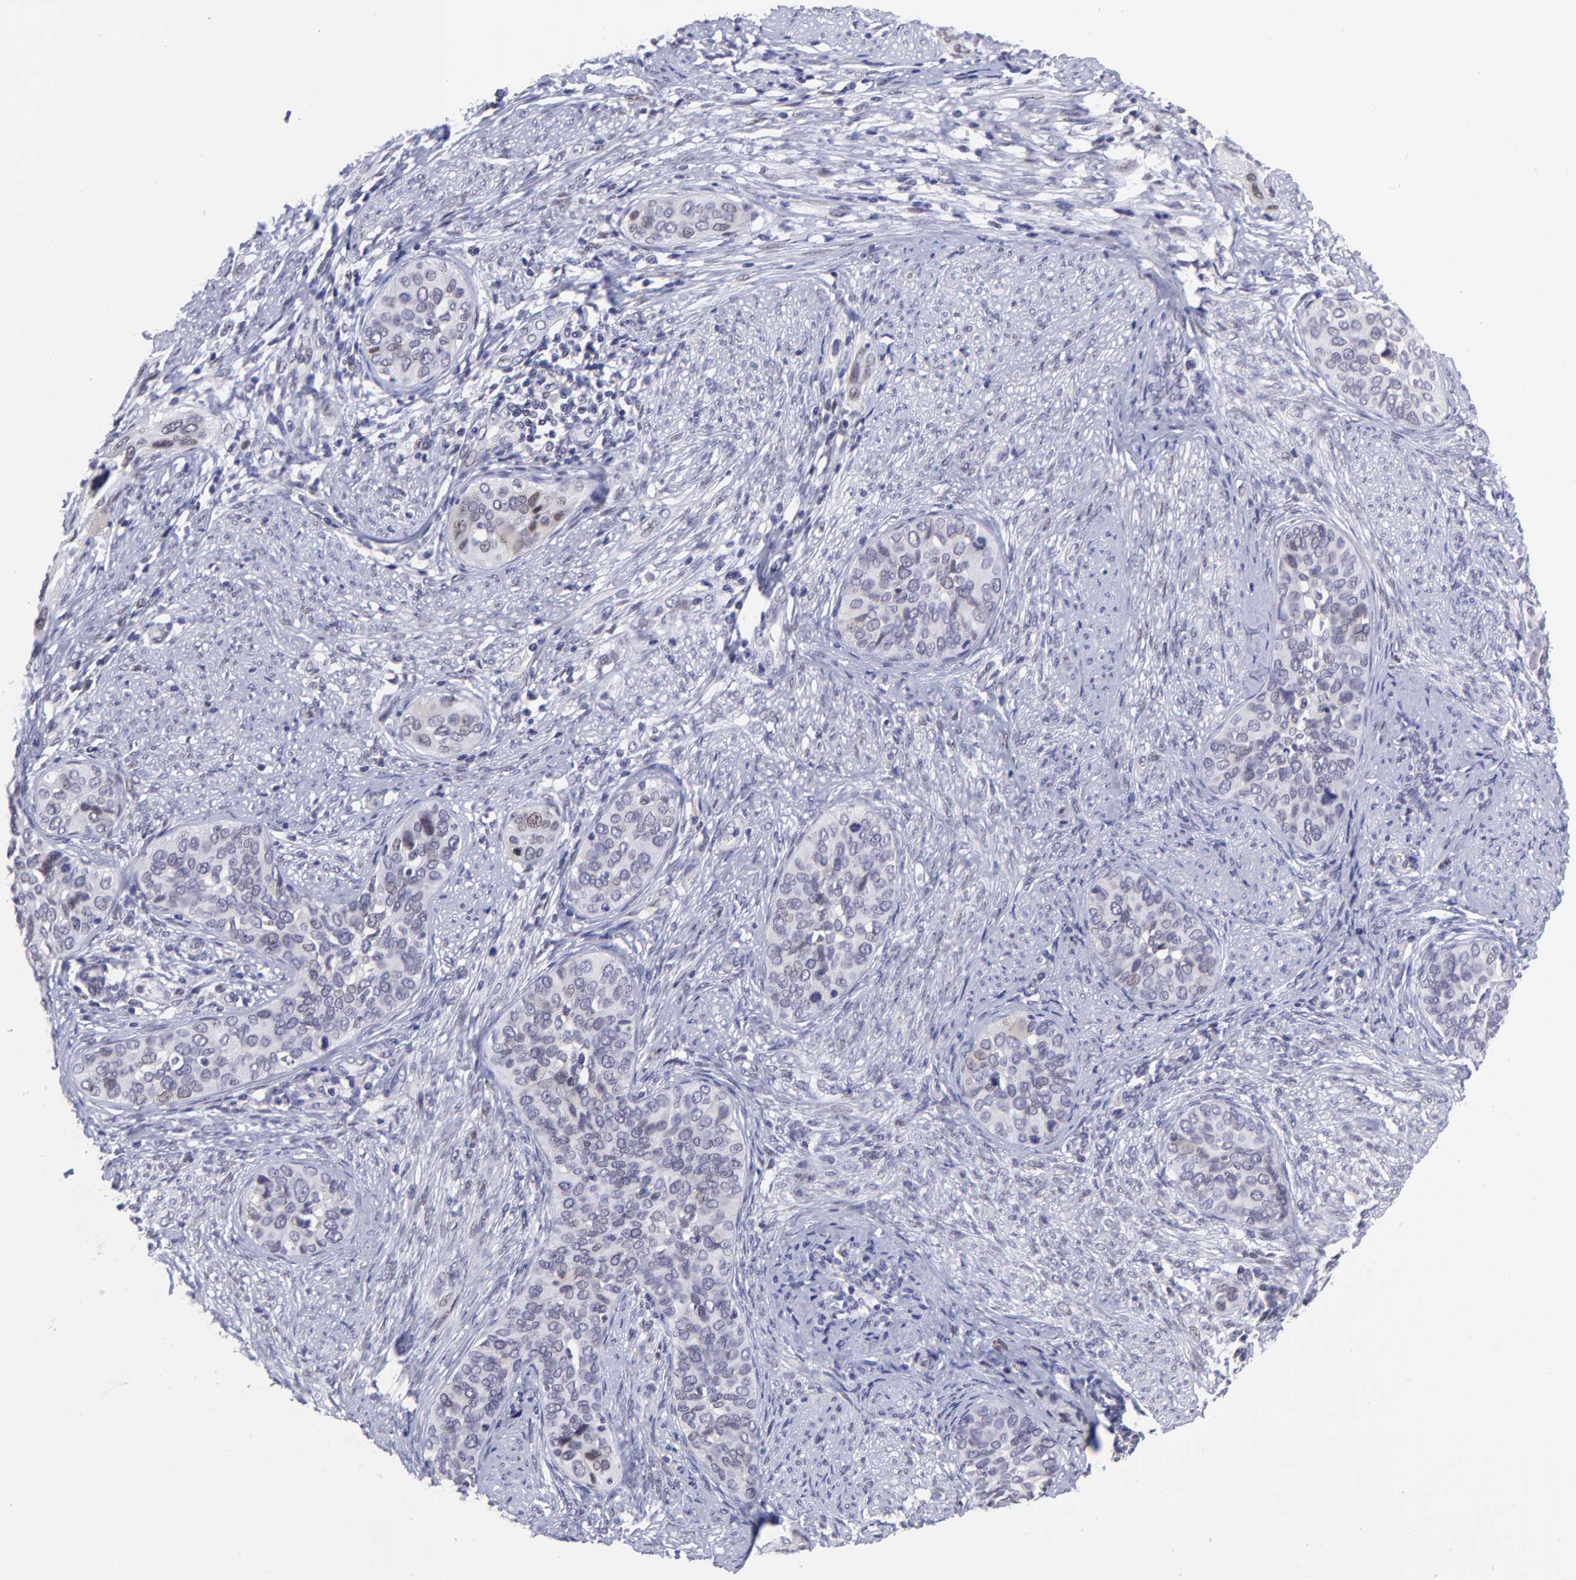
{"staining": {"intensity": "weak", "quantity": "<25%", "location": "nuclear"}, "tissue": "cervical cancer", "cell_type": "Tumor cells", "image_type": "cancer", "snomed": [{"axis": "morphology", "description": "Squamous cell carcinoma, NOS"}, {"axis": "topography", "description": "Cervix"}], "caption": "Tumor cells show no significant expression in cervical squamous cell carcinoma.", "gene": "SOX6", "patient": {"sex": "female", "age": 31}}